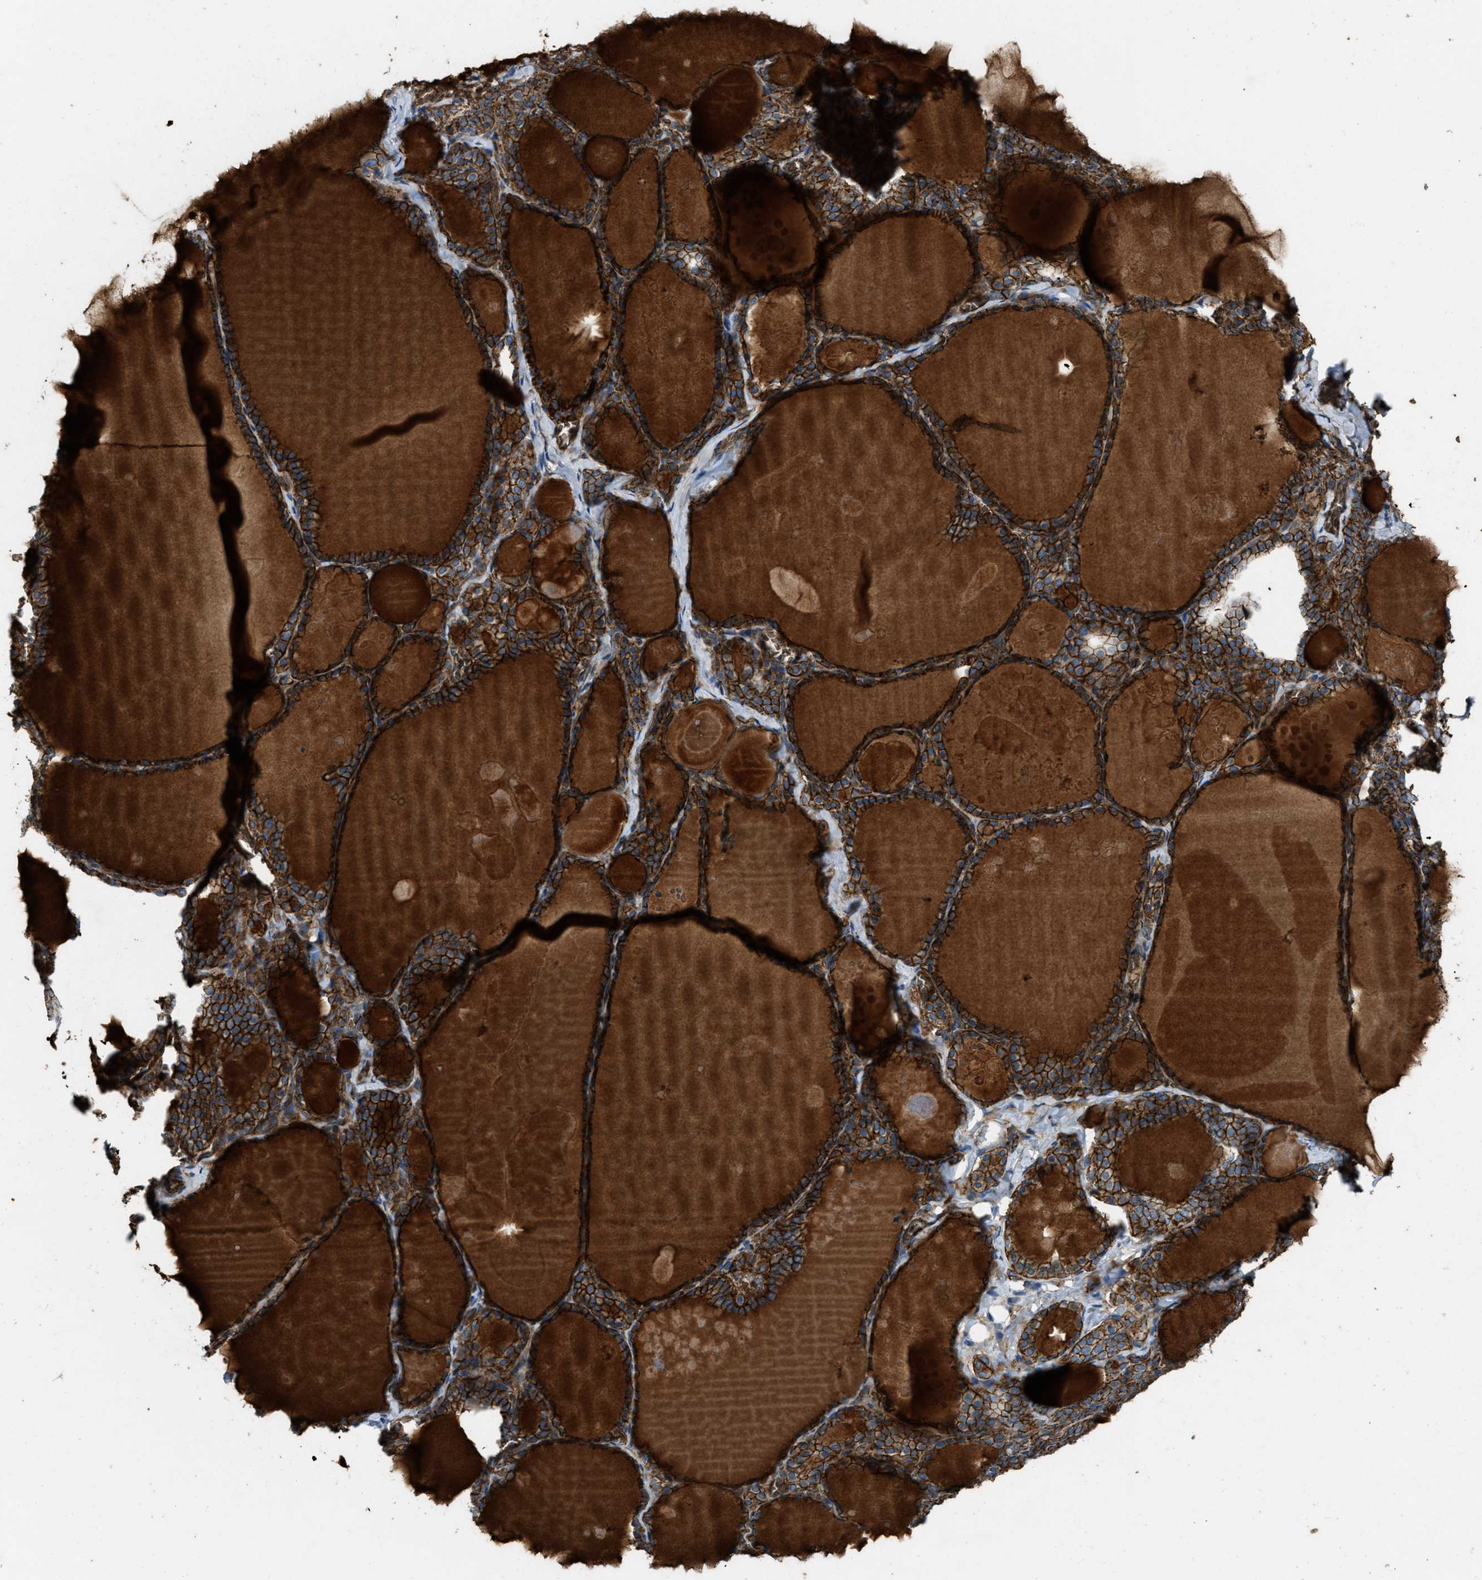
{"staining": {"intensity": "strong", "quantity": ">75%", "location": "cytoplasmic/membranous"}, "tissue": "thyroid gland", "cell_type": "Glandular cells", "image_type": "normal", "snomed": [{"axis": "morphology", "description": "Normal tissue, NOS"}, {"axis": "topography", "description": "Thyroid gland"}], "caption": "A micrograph showing strong cytoplasmic/membranous staining in approximately >75% of glandular cells in benign thyroid gland, as visualized by brown immunohistochemical staining.", "gene": "ERC1", "patient": {"sex": "male", "age": 56}}